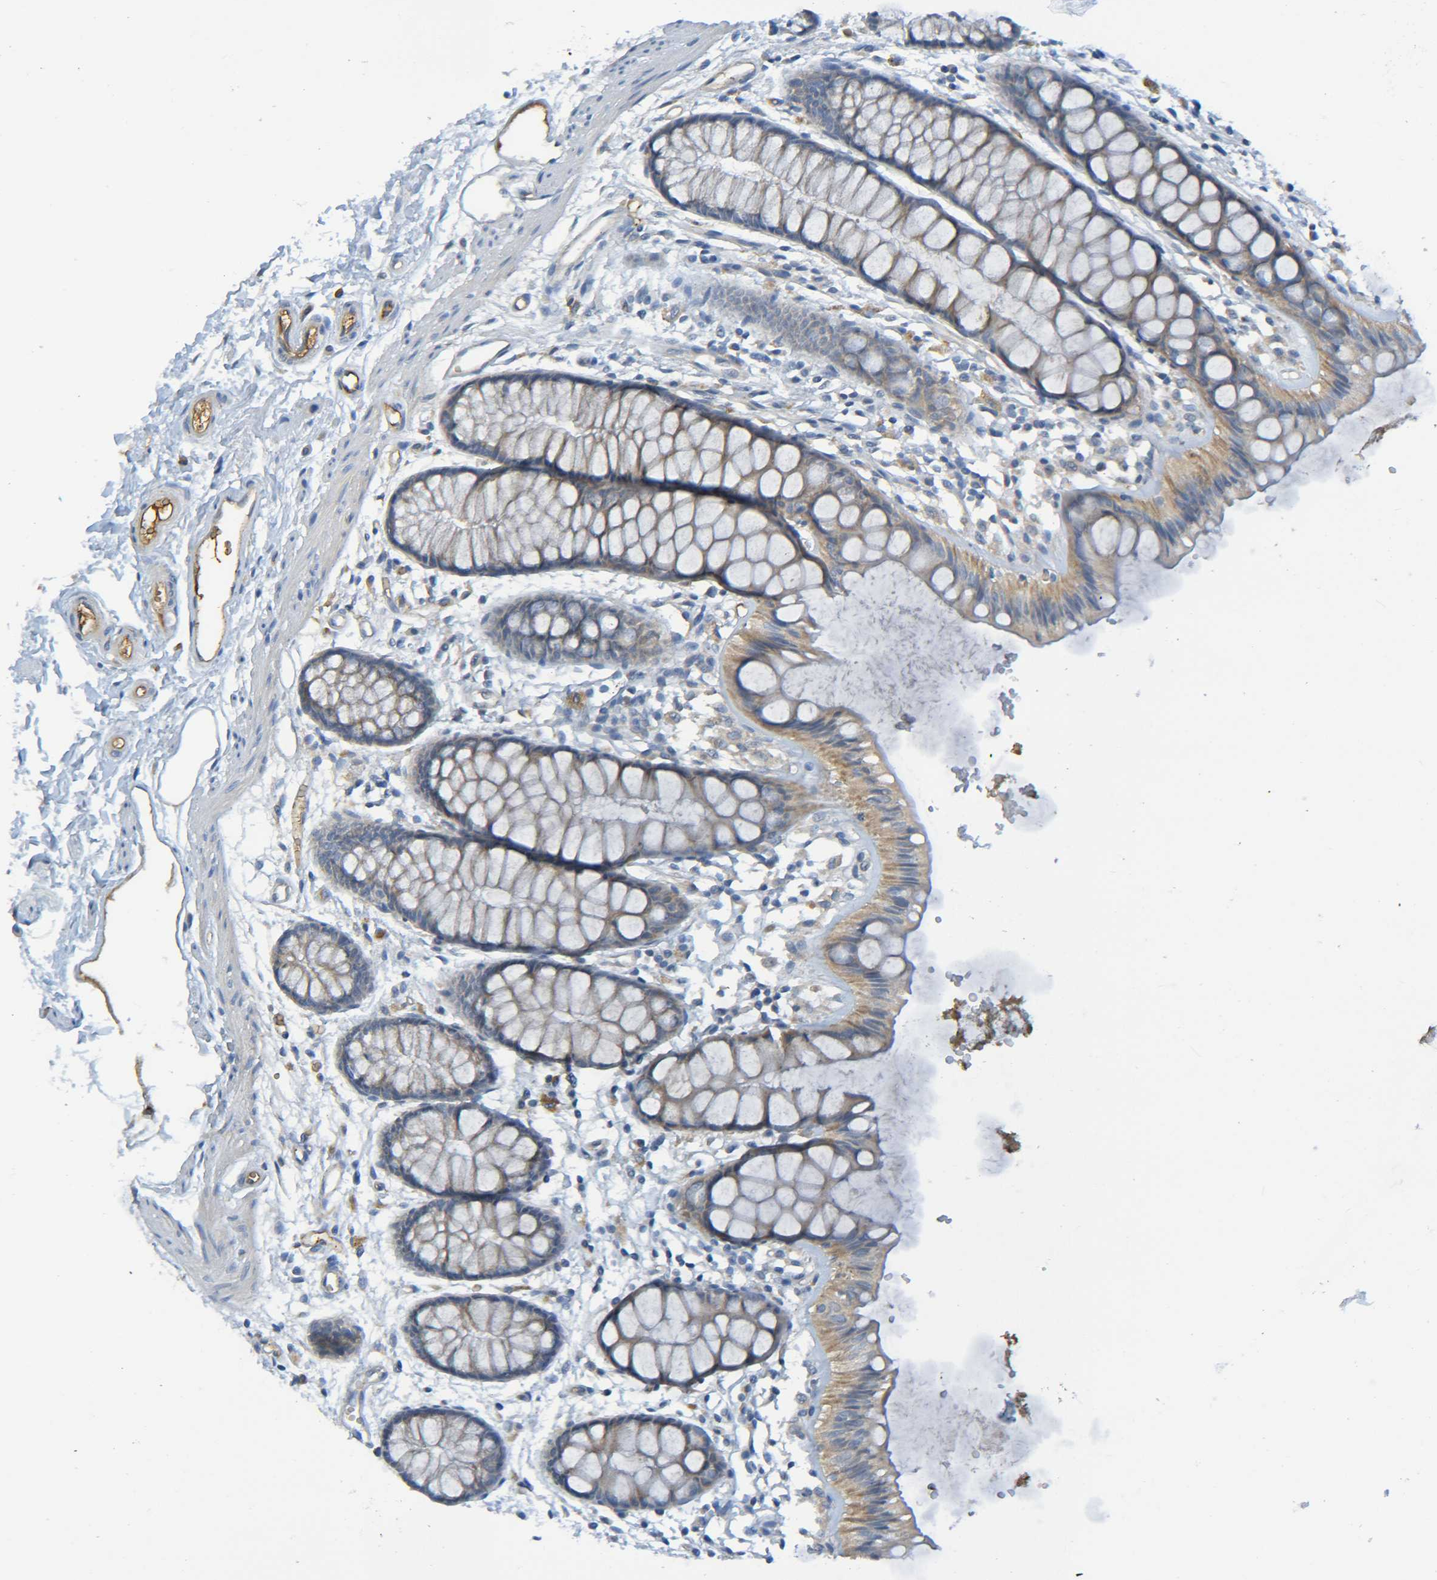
{"staining": {"intensity": "moderate", "quantity": ">75%", "location": "cytoplasmic/membranous"}, "tissue": "rectum", "cell_type": "Glandular cells", "image_type": "normal", "snomed": [{"axis": "morphology", "description": "Normal tissue, NOS"}, {"axis": "topography", "description": "Rectum"}], "caption": "Rectum stained with a protein marker exhibits moderate staining in glandular cells.", "gene": "C1QA", "patient": {"sex": "female", "age": 66}}